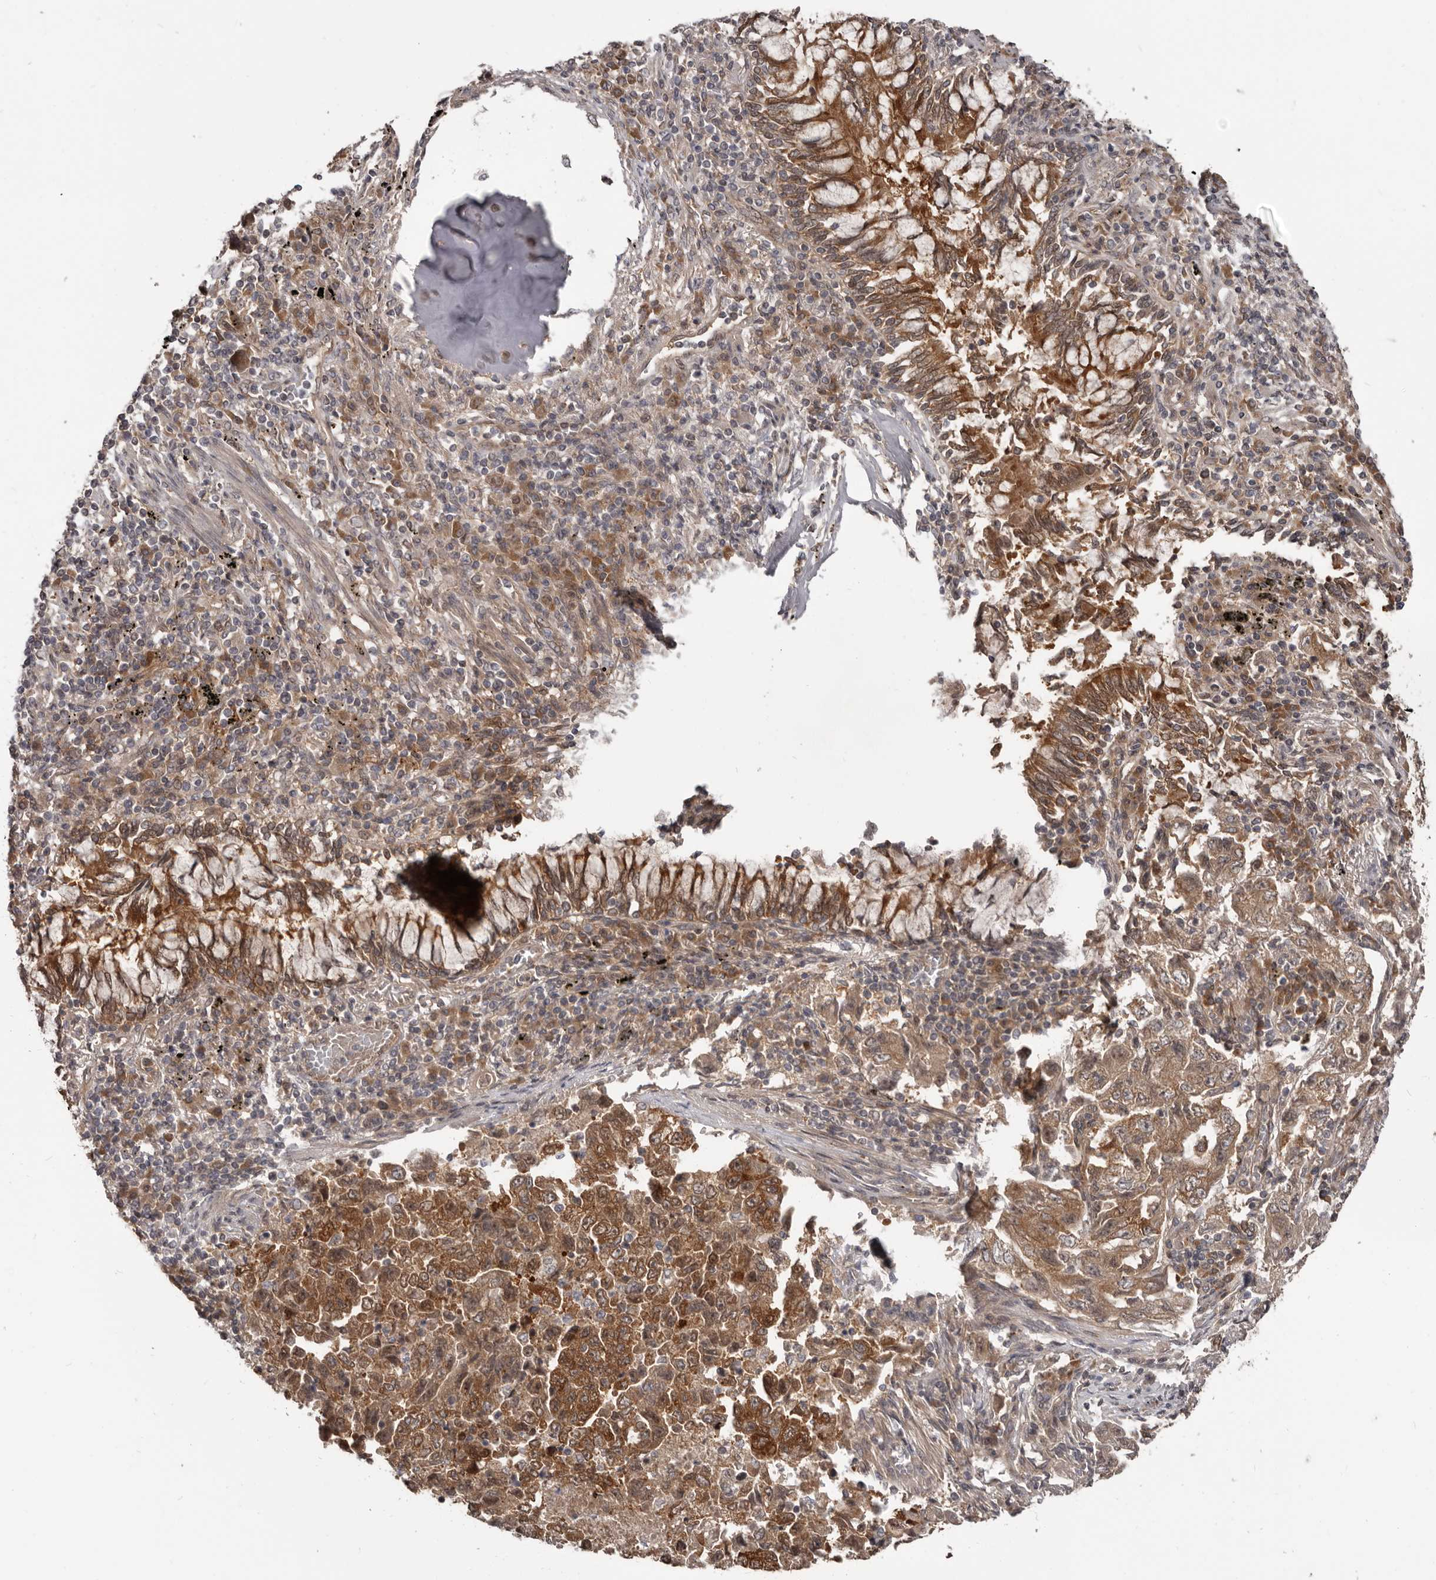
{"staining": {"intensity": "moderate", "quantity": ">75%", "location": "cytoplasmic/membranous"}, "tissue": "lung cancer", "cell_type": "Tumor cells", "image_type": "cancer", "snomed": [{"axis": "morphology", "description": "Adenocarcinoma, NOS"}, {"axis": "topography", "description": "Lung"}], "caption": "Human adenocarcinoma (lung) stained for a protein (brown) exhibits moderate cytoplasmic/membranous positive staining in approximately >75% of tumor cells.", "gene": "BAD", "patient": {"sex": "female", "age": 51}}